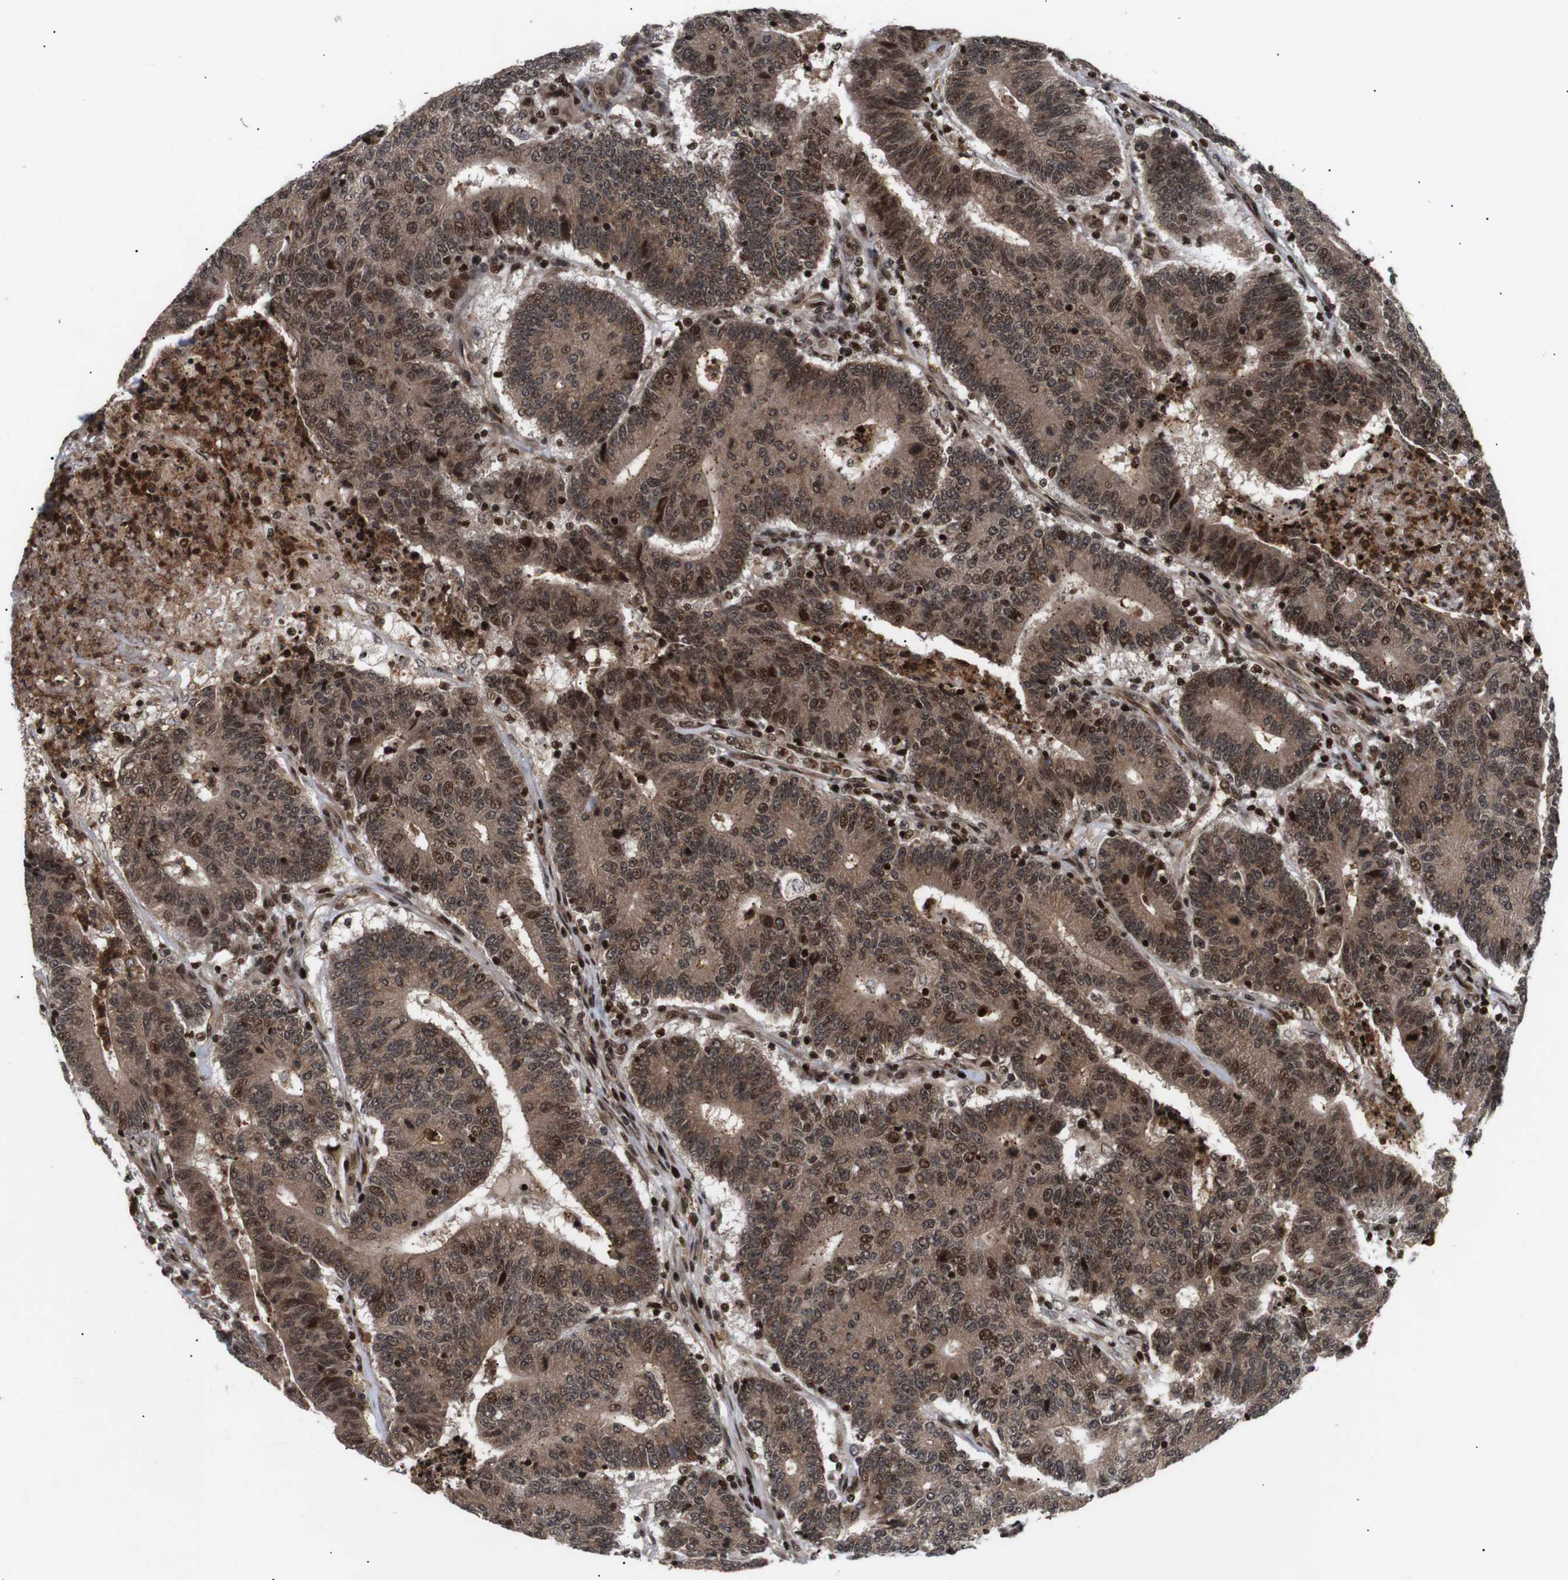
{"staining": {"intensity": "moderate", "quantity": ">75%", "location": "cytoplasmic/membranous,nuclear"}, "tissue": "colorectal cancer", "cell_type": "Tumor cells", "image_type": "cancer", "snomed": [{"axis": "morphology", "description": "Normal tissue, NOS"}, {"axis": "morphology", "description": "Adenocarcinoma, NOS"}, {"axis": "topography", "description": "Colon"}], "caption": "Adenocarcinoma (colorectal) stained with DAB immunohistochemistry reveals medium levels of moderate cytoplasmic/membranous and nuclear positivity in about >75% of tumor cells.", "gene": "KIF23", "patient": {"sex": "female", "age": 75}}